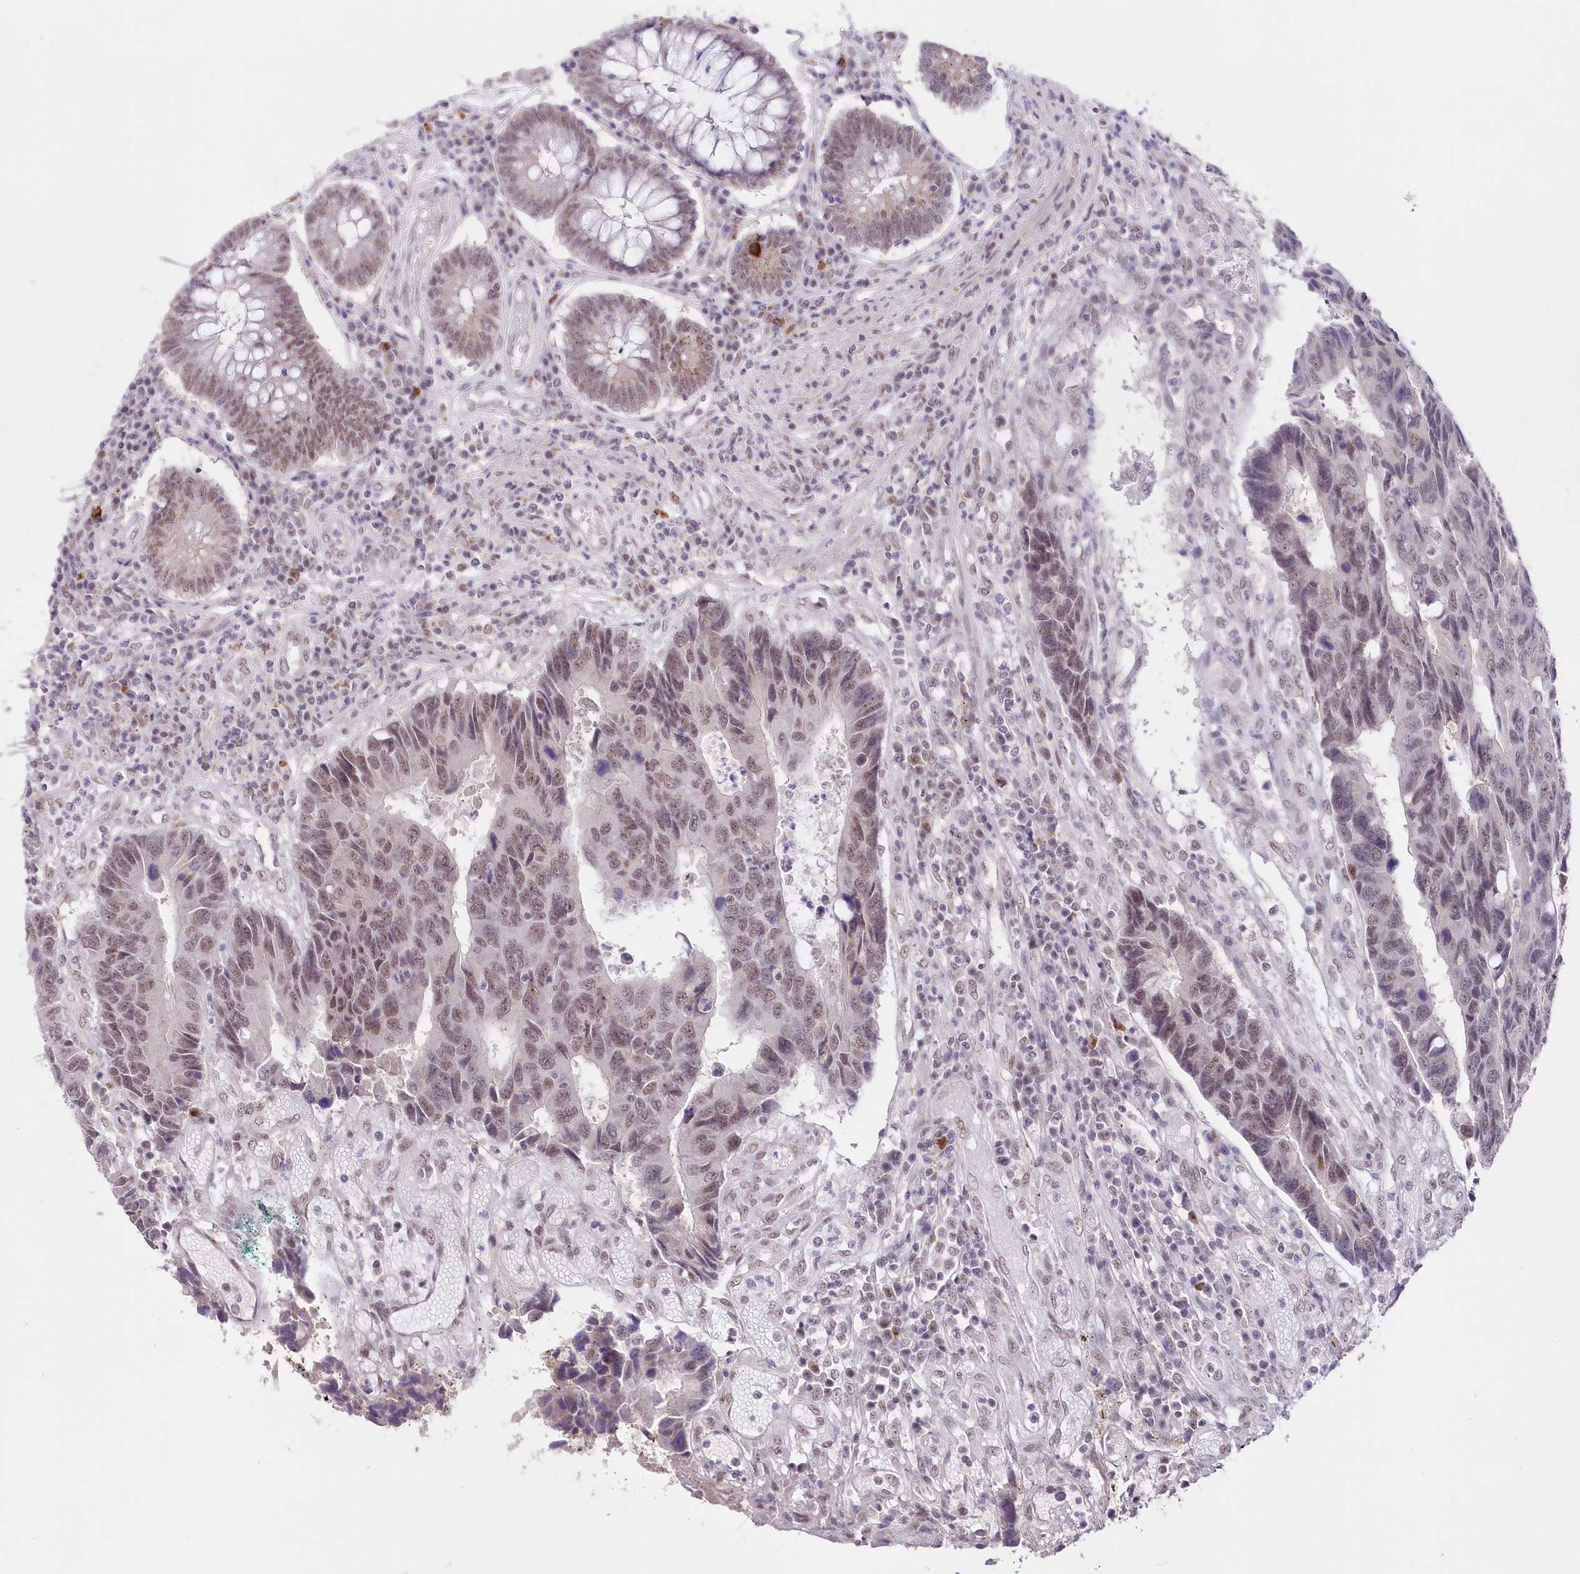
{"staining": {"intensity": "moderate", "quantity": "25%-75%", "location": "nuclear"}, "tissue": "colorectal cancer", "cell_type": "Tumor cells", "image_type": "cancer", "snomed": [{"axis": "morphology", "description": "Adenocarcinoma, NOS"}, {"axis": "topography", "description": "Rectum"}], "caption": "IHC (DAB) staining of colorectal adenocarcinoma demonstrates moderate nuclear protein positivity in approximately 25%-75% of tumor cells.", "gene": "RBM27", "patient": {"sex": "male", "age": 84}}